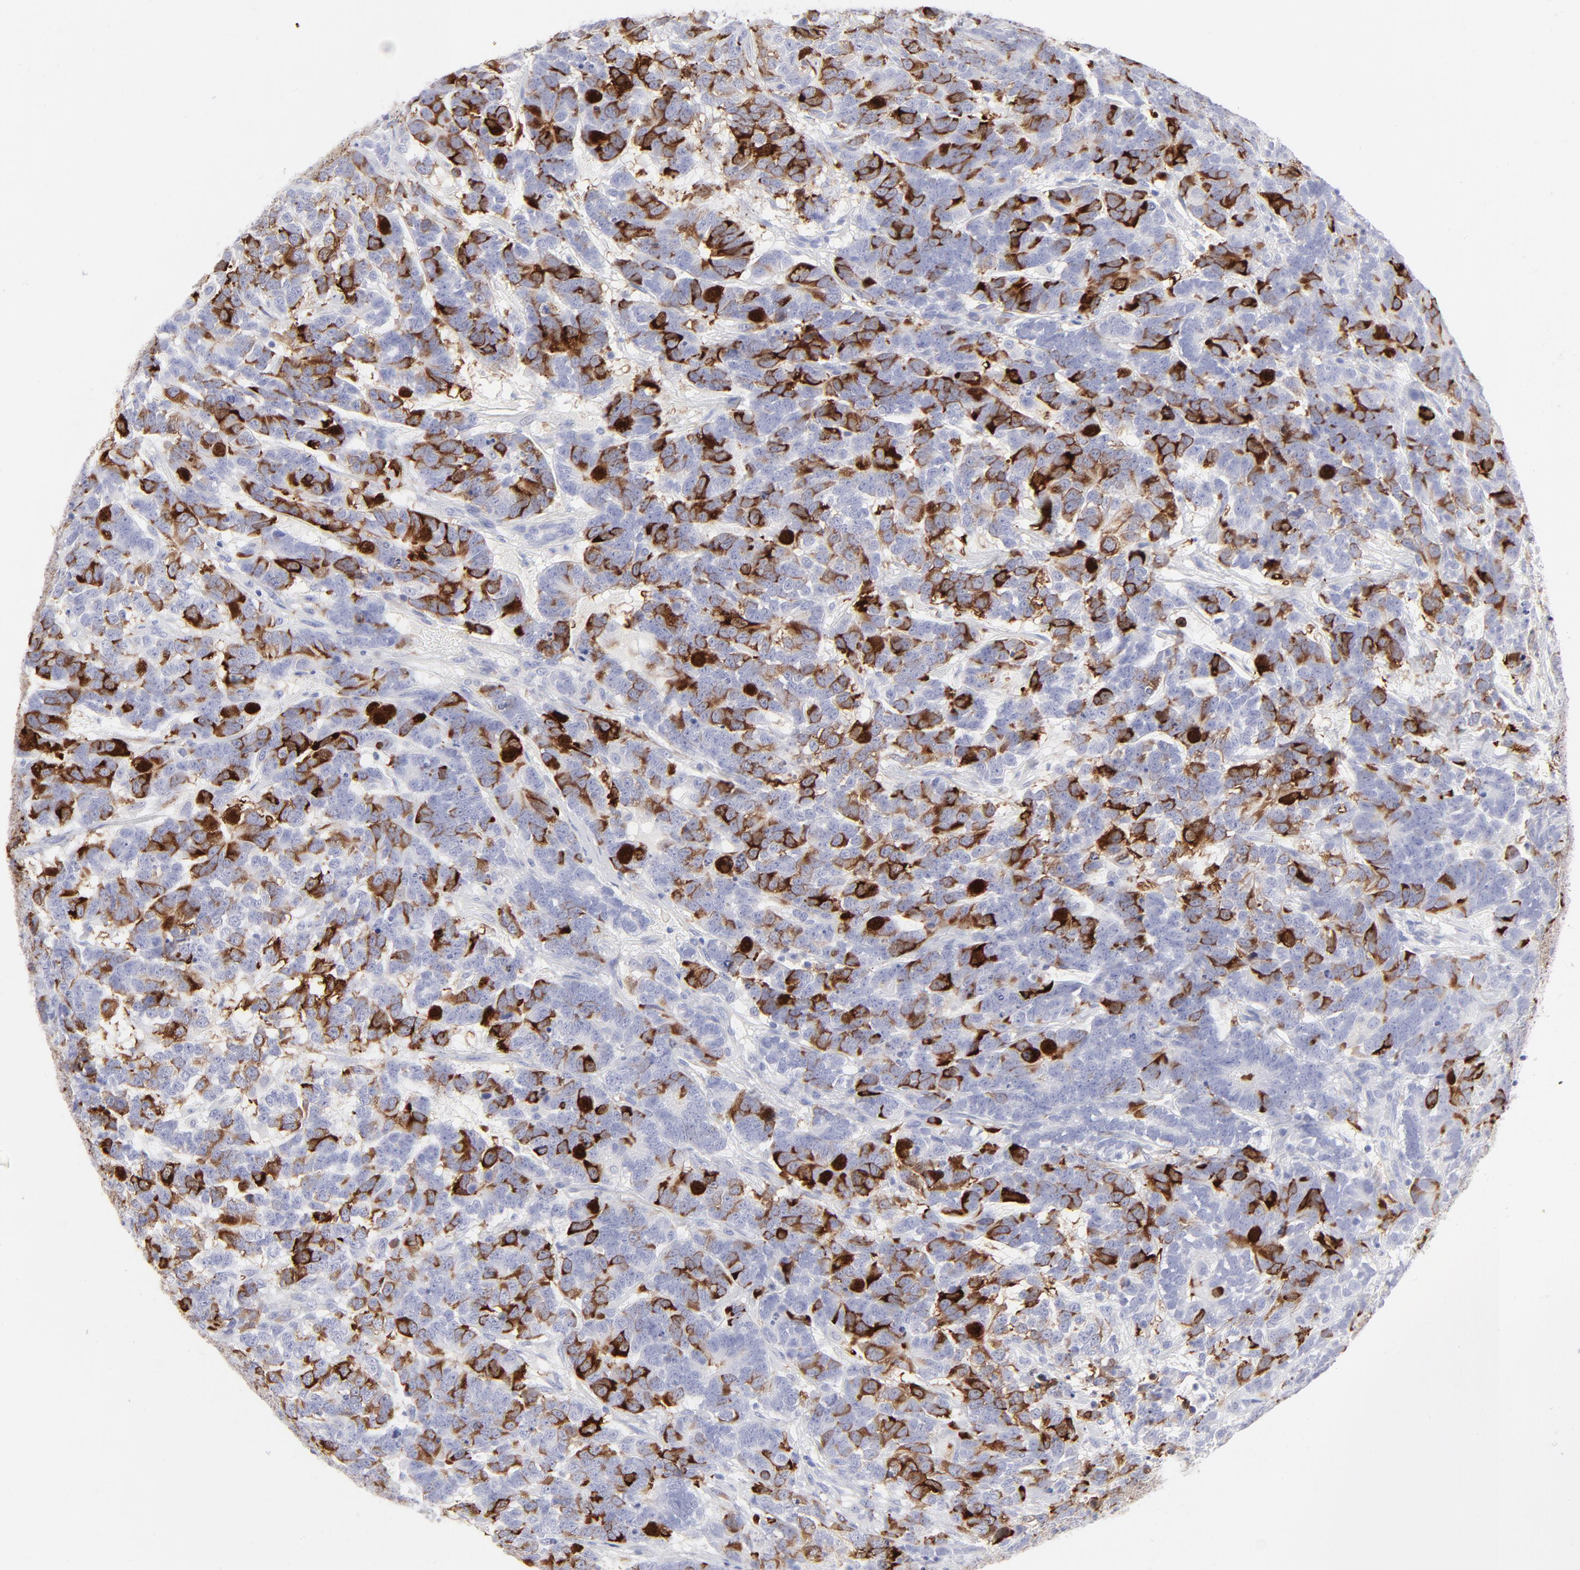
{"staining": {"intensity": "moderate", "quantity": "25%-75%", "location": "cytoplasmic/membranous"}, "tissue": "testis cancer", "cell_type": "Tumor cells", "image_type": "cancer", "snomed": [{"axis": "morphology", "description": "Carcinoma, Embryonal, NOS"}, {"axis": "topography", "description": "Testis"}], "caption": "The histopathology image exhibits staining of testis embryonal carcinoma, revealing moderate cytoplasmic/membranous protein expression (brown color) within tumor cells.", "gene": "CCNB1", "patient": {"sex": "male", "age": 26}}